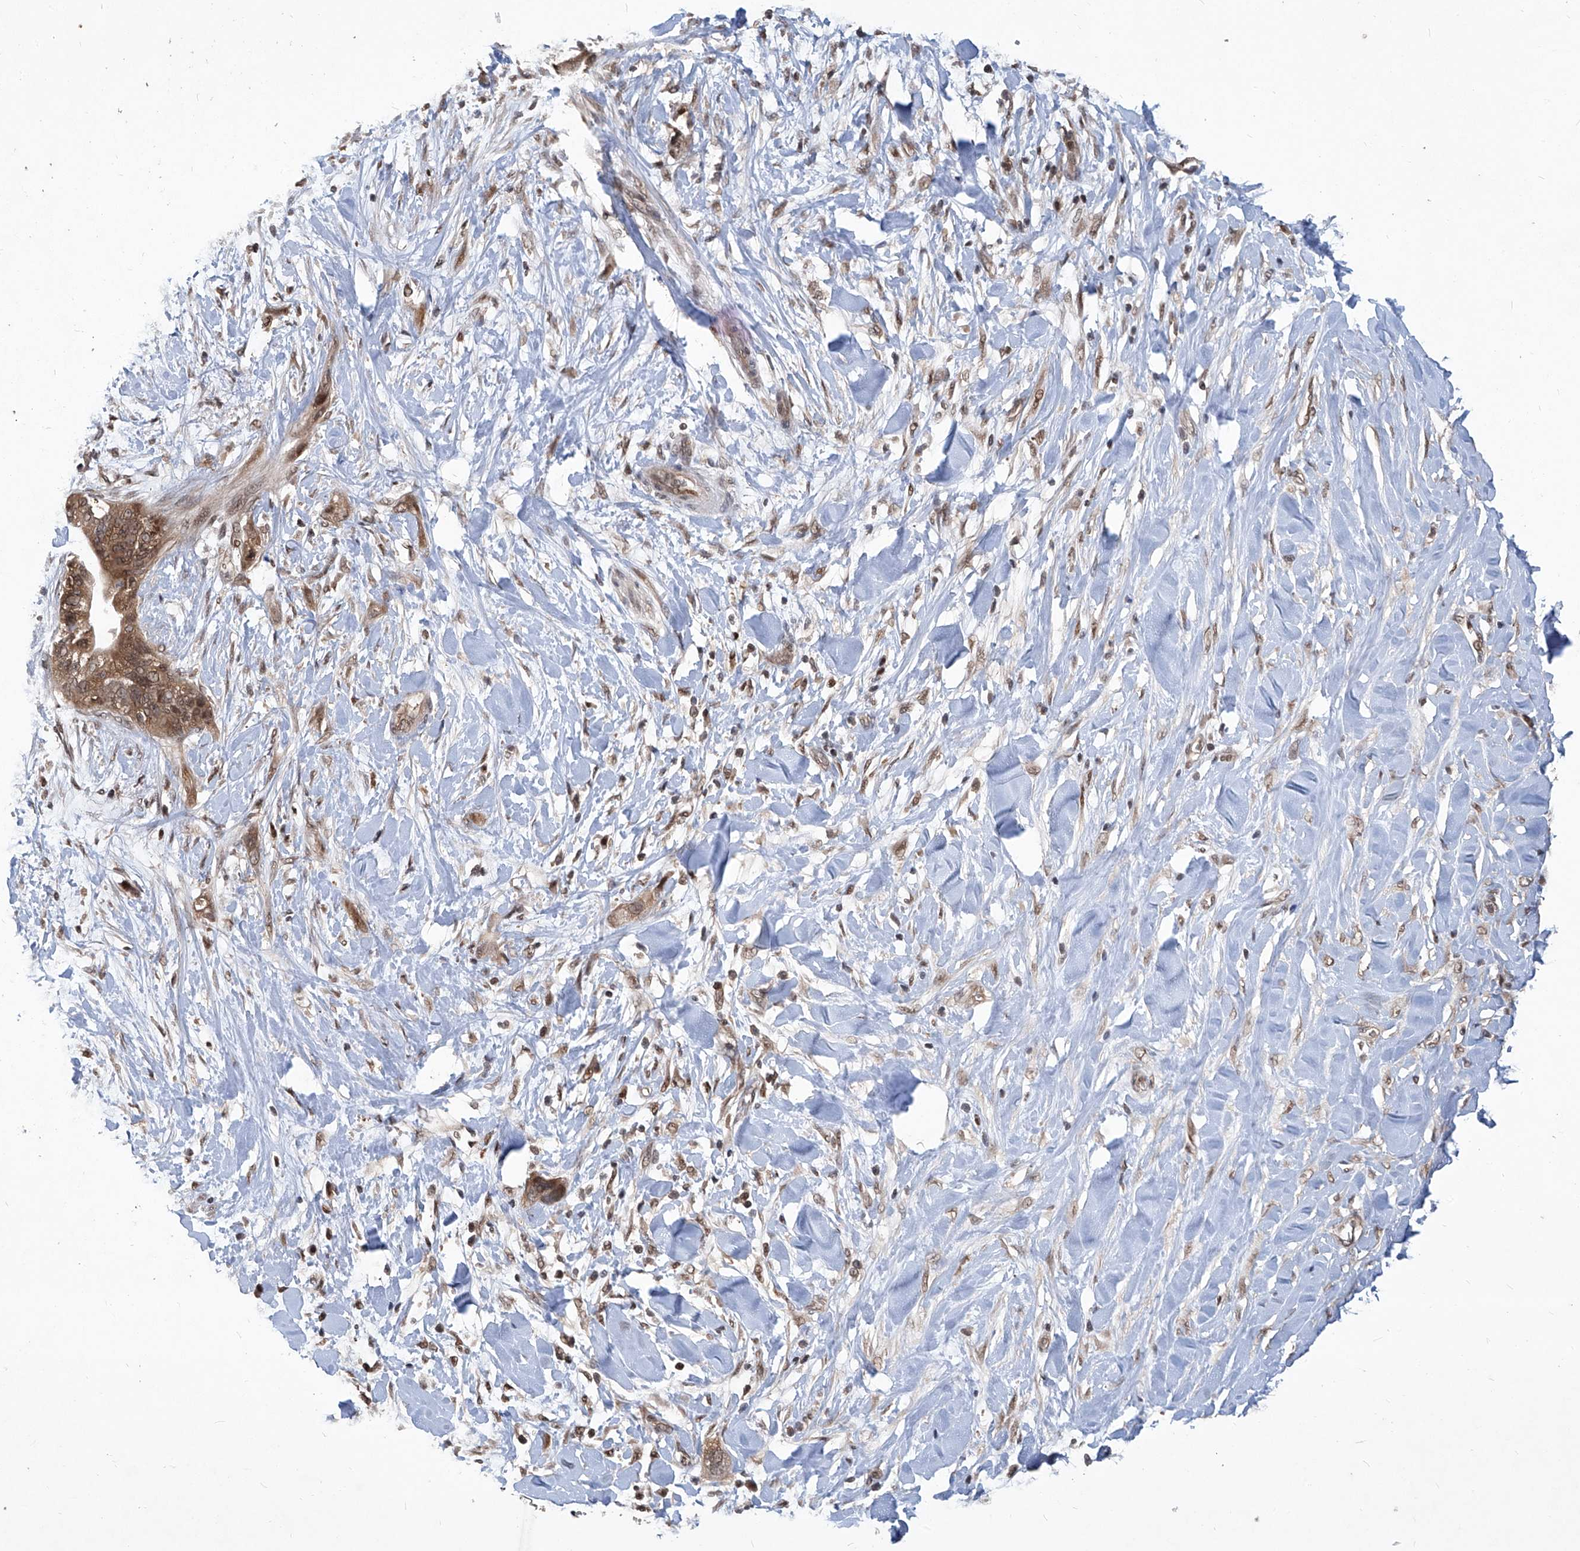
{"staining": {"intensity": "moderate", "quantity": ">75%", "location": "cytoplasmic/membranous,nuclear"}, "tissue": "pancreatic cancer", "cell_type": "Tumor cells", "image_type": "cancer", "snomed": [{"axis": "morphology", "description": "Normal tissue, NOS"}, {"axis": "morphology", "description": "Adenocarcinoma, NOS"}, {"axis": "topography", "description": "Pancreas"}, {"axis": "topography", "description": "Peripheral nerve tissue"}], "caption": "Tumor cells display medium levels of moderate cytoplasmic/membranous and nuclear positivity in approximately >75% of cells in human pancreatic cancer.", "gene": "PSMB1", "patient": {"sex": "male", "age": 59}}